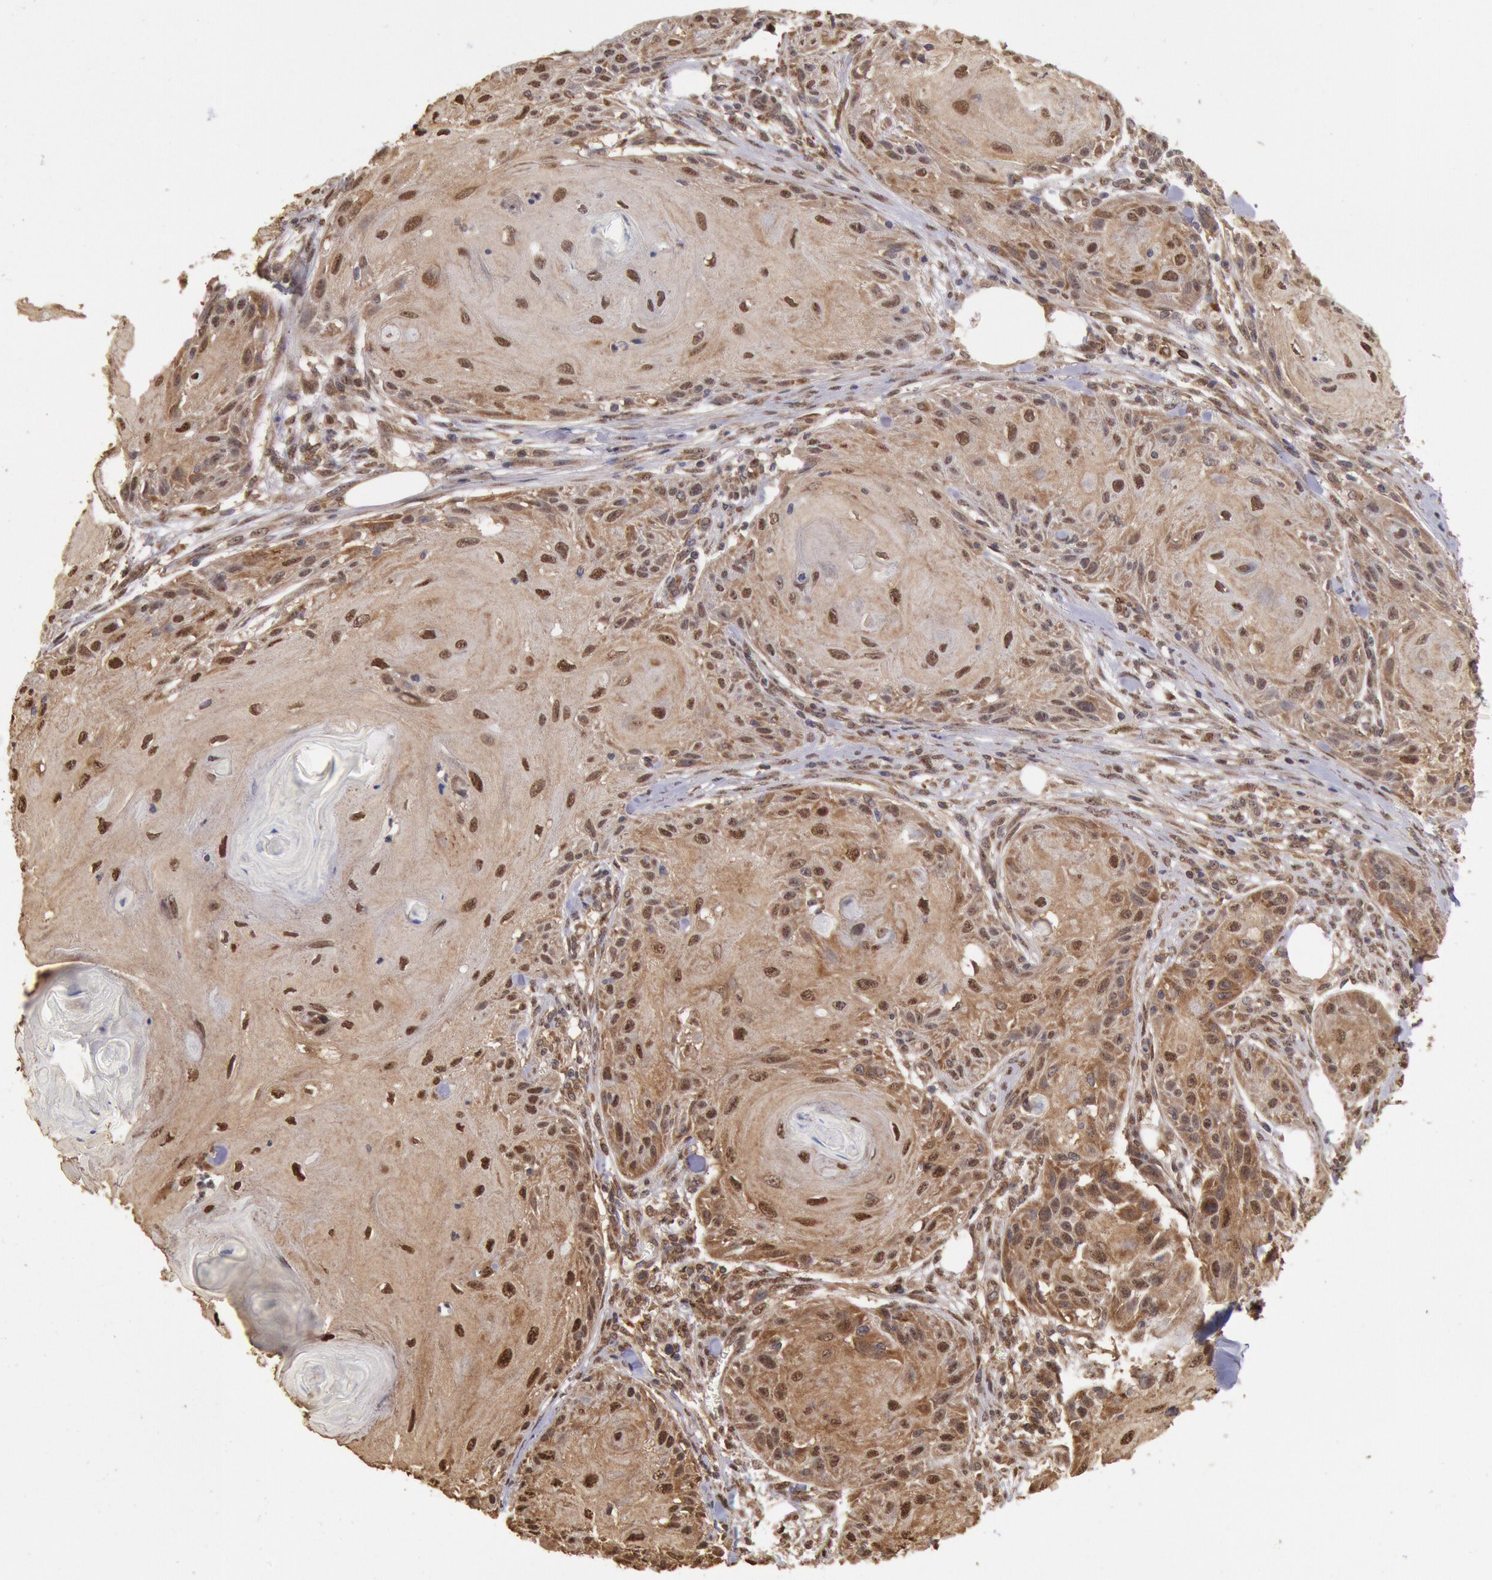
{"staining": {"intensity": "moderate", "quantity": ">75%", "location": "cytoplasmic/membranous,nuclear"}, "tissue": "skin cancer", "cell_type": "Tumor cells", "image_type": "cancer", "snomed": [{"axis": "morphology", "description": "Squamous cell carcinoma, NOS"}, {"axis": "topography", "description": "Skin"}], "caption": "The micrograph shows immunohistochemical staining of squamous cell carcinoma (skin). There is moderate cytoplasmic/membranous and nuclear positivity is identified in about >75% of tumor cells.", "gene": "STX17", "patient": {"sex": "female", "age": 88}}